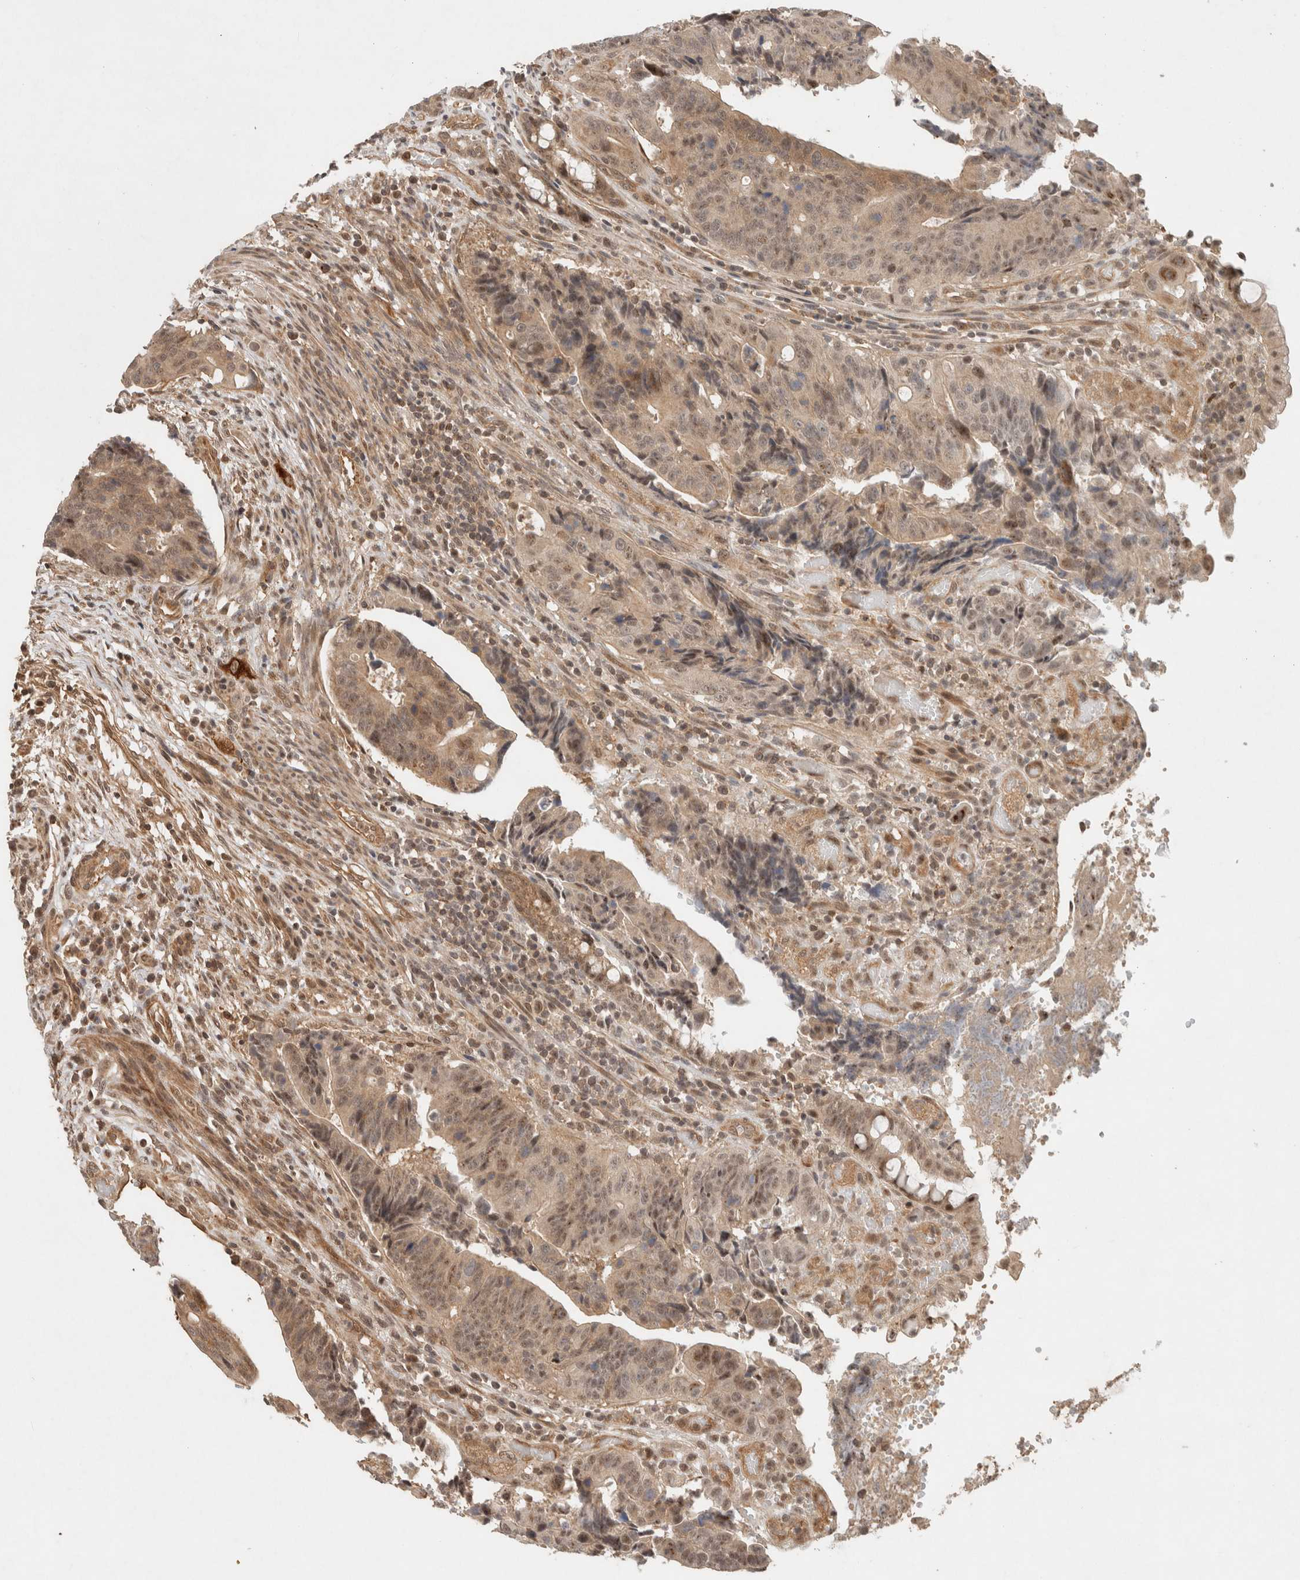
{"staining": {"intensity": "weak", "quantity": "25%-75%", "location": "cytoplasmic/membranous,nuclear"}, "tissue": "colorectal cancer", "cell_type": "Tumor cells", "image_type": "cancer", "snomed": [{"axis": "morphology", "description": "Adenocarcinoma, NOS"}, {"axis": "topography", "description": "Colon"}], "caption": "Immunohistochemical staining of human colorectal adenocarcinoma displays weak cytoplasmic/membranous and nuclear protein expression in approximately 25%-75% of tumor cells. (Brightfield microscopy of DAB IHC at high magnification).", "gene": "CAAP1", "patient": {"sex": "female", "age": 57}}